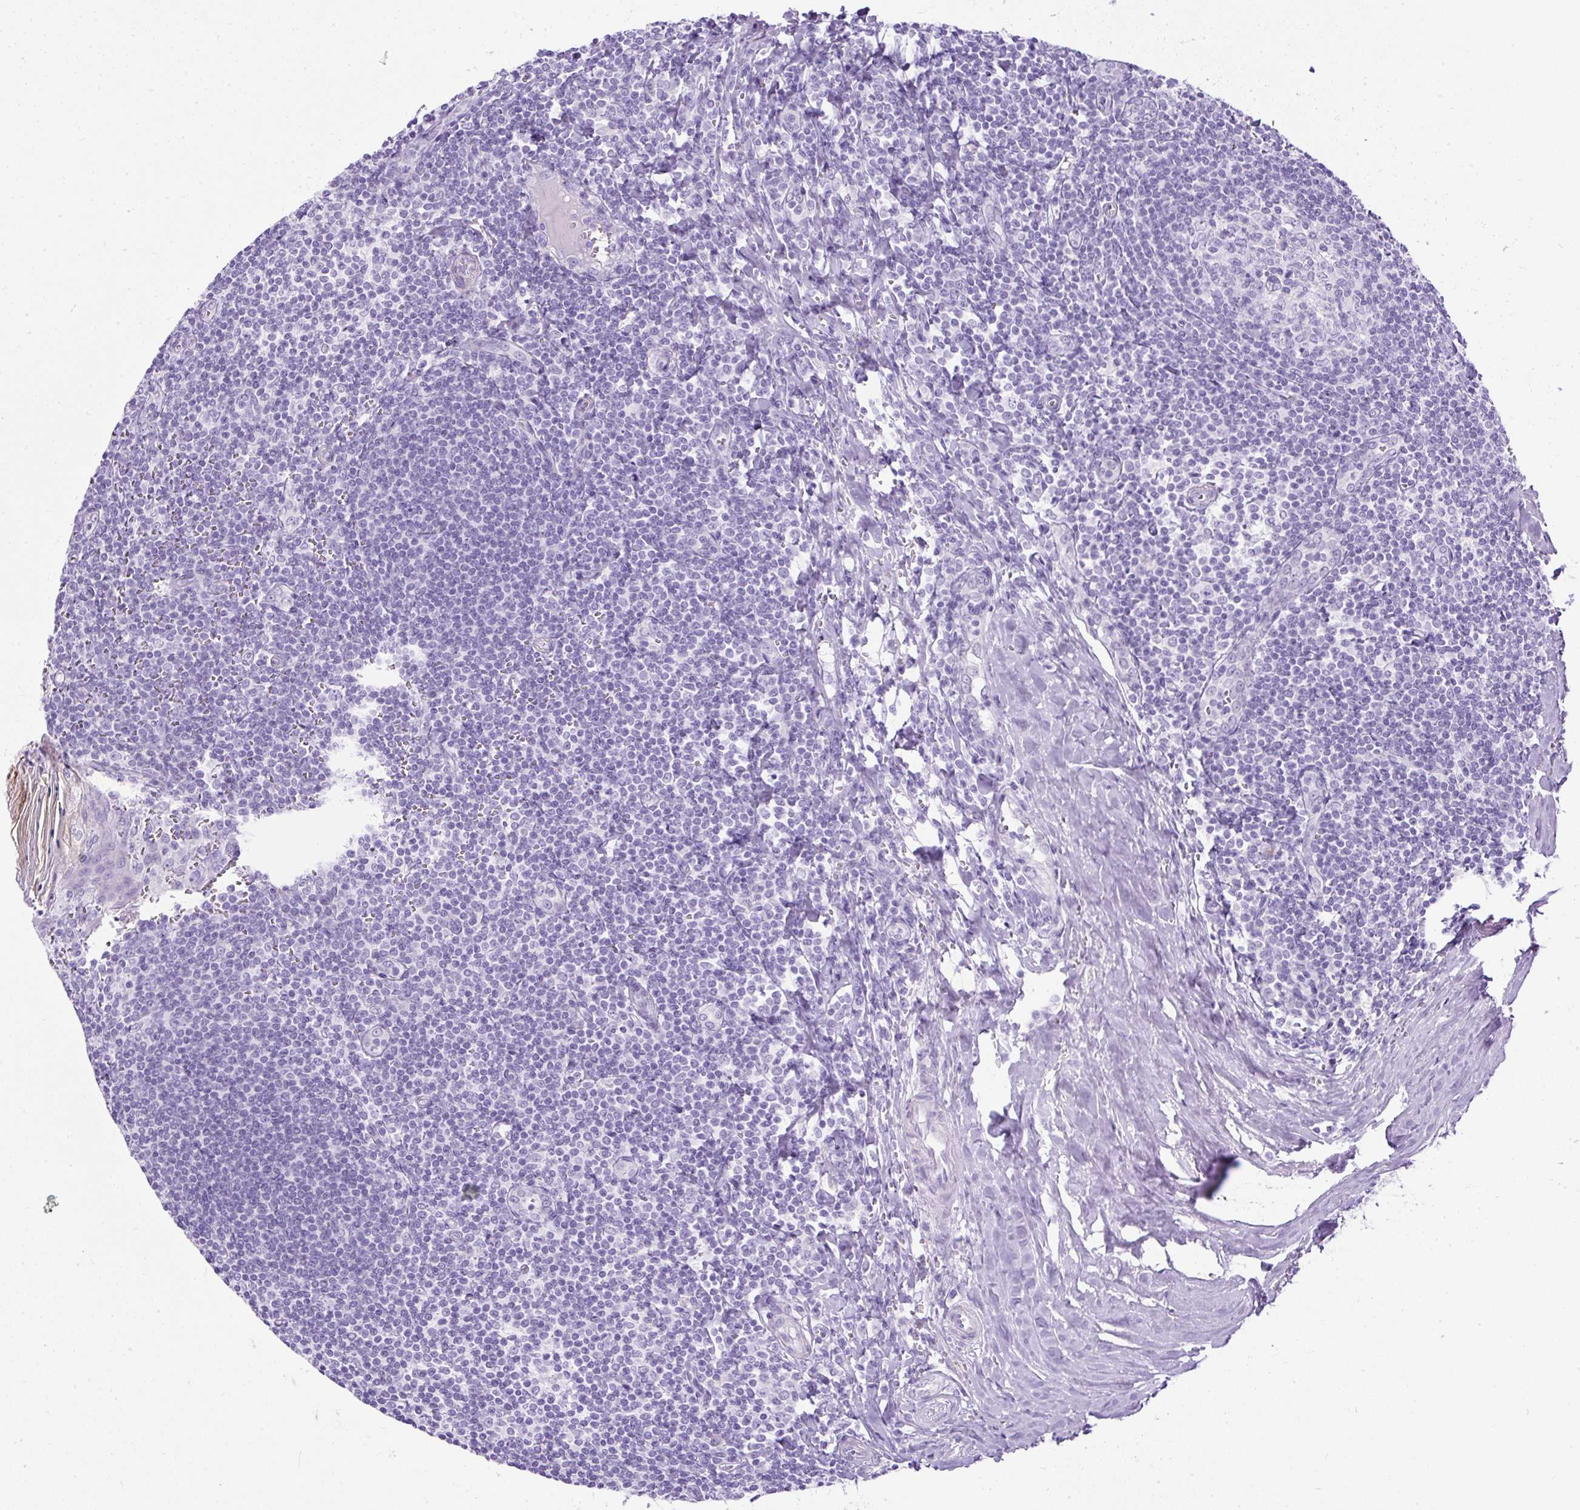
{"staining": {"intensity": "negative", "quantity": "none", "location": "none"}, "tissue": "tonsil", "cell_type": "Germinal center cells", "image_type": "normal", "snomed": [{"axis": "morphology", "description": "Normal tissue, NOS"}, {"axis": "topography", "description": "Tonsil"}], "caption": "This is an immunohistochemistry (IHC) photomicrograph of unremarkable tonsil. There is no staining in germinal center cells.", "gene": "UPP1", "patient": {"sex": "male", "age": 27}}